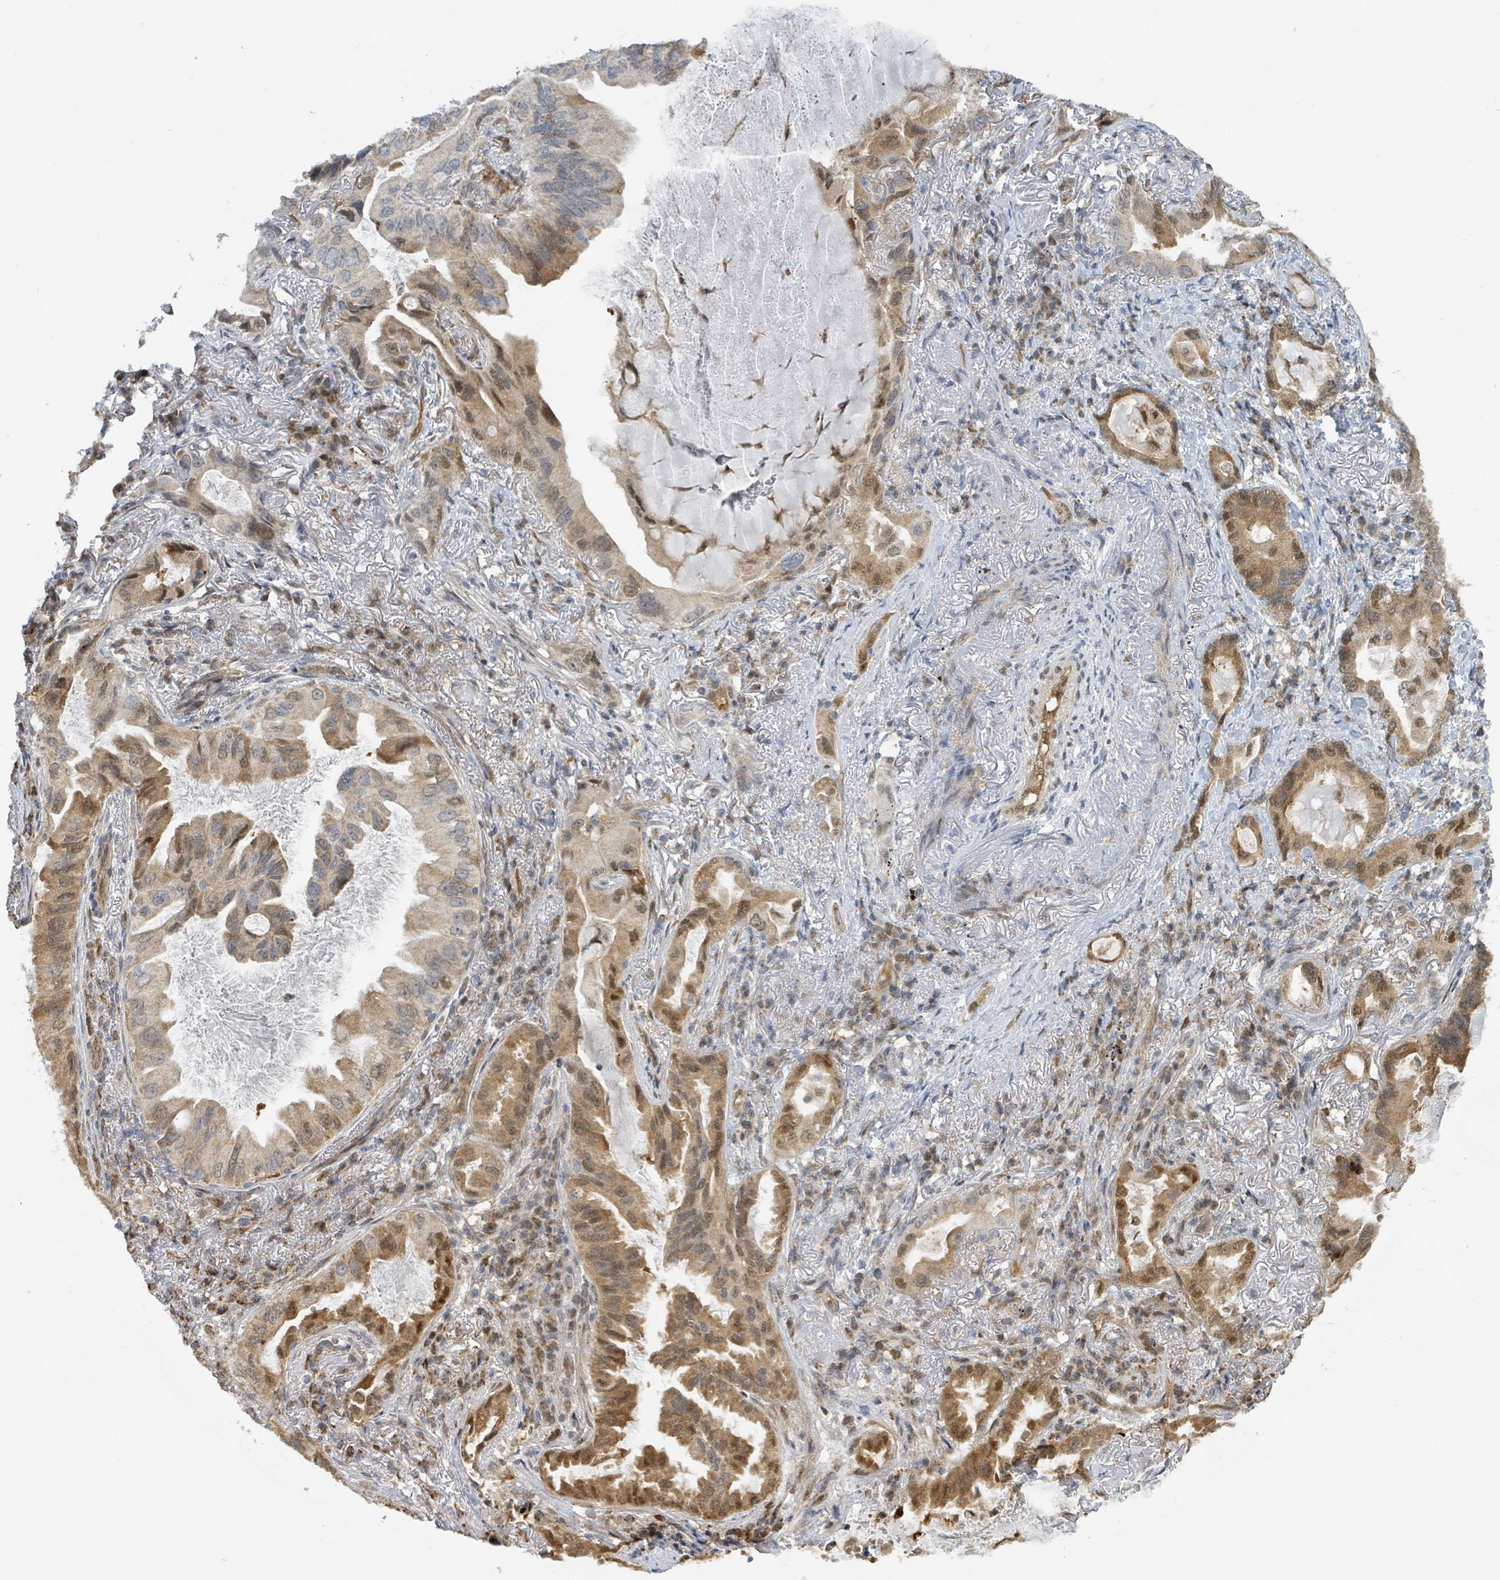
{"staining": {"intensity": "moderate", "quantity": ">75%", "location": "cytoplasmic/membranous,nuclear"}, "tissue": "lung cancer", "cell_type": "Tumor cells", "image_type": "cancer", "snomed": [{"axis": "morphology", "description": "Adenocarcinoma, NOS"}, {"axis": "topography", "description": "Lung"}], "caption": "Moderate cytoplasmic/membranous and nuclear protein positivity is present in approximately >75% of tumor cells in lung cancer.", "gene": "PSMB7", "patient": {"sex": "female", "age": 69}}